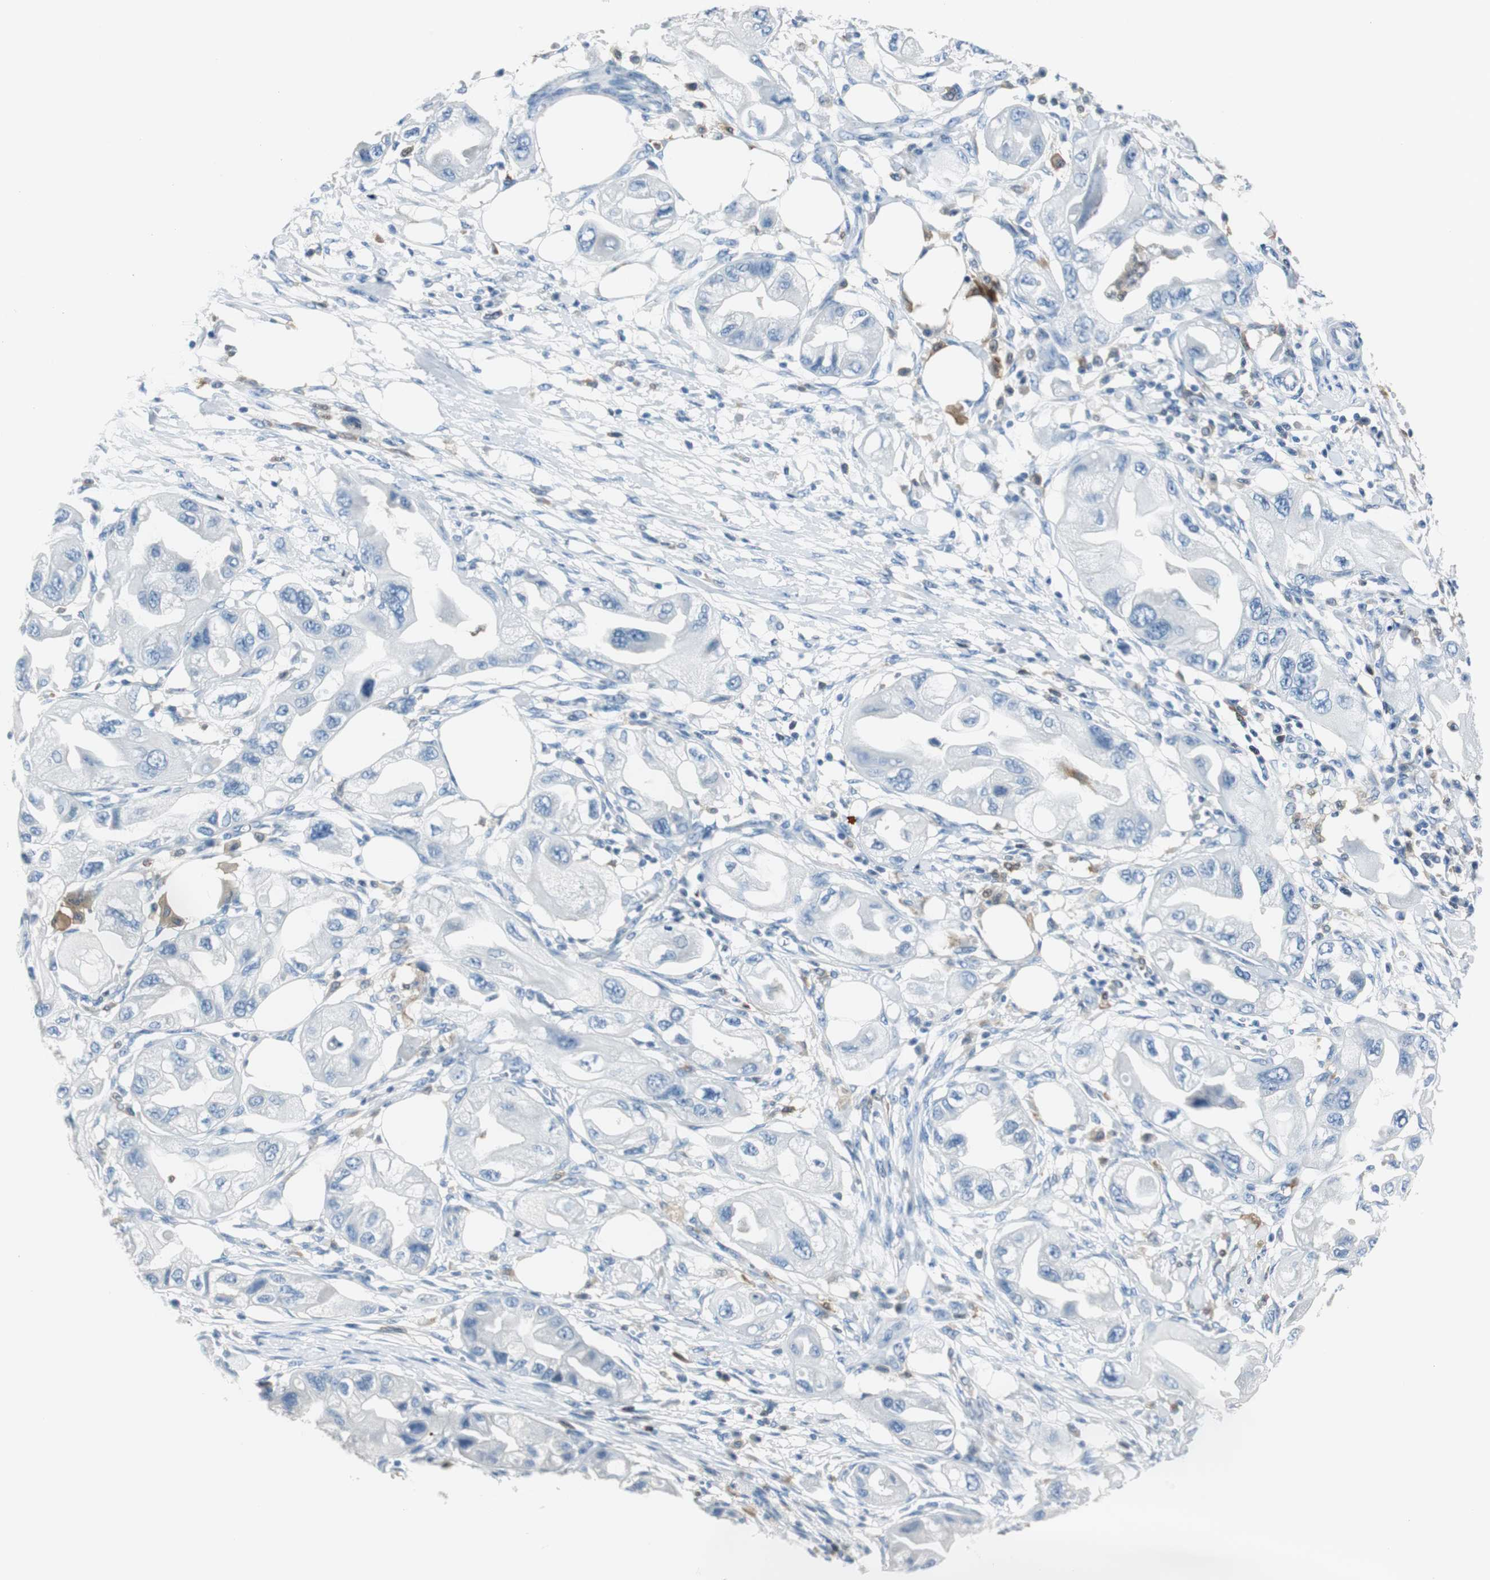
{"staining": {"intensity": "negative", "quantity": "none", "location": "none"}, "tissue": "endometrial cancer", "cell_type": "Tumor cells", "image_type": "cancer", "snomed": [{"axis": "morphology", "description": "Adenocarcinoma, NOS"}, {"axis": "topography", "description": "Endometrium"}], "caption": "This histopathology image is of endometrial cancer (adenocarcinoma) stained with immunohistochemistry (IHC) to label a protein in brown with the nuclei are counter-stained blue. There is no staining in tumor cells. Brightfield microscopy of immunohistochemistry (IHC) stained with DAB (brown) and hematoxylin (blue), captured at high magnification.", "gene": "FBP1", "patient": {"sex": "female", "age": 67}}